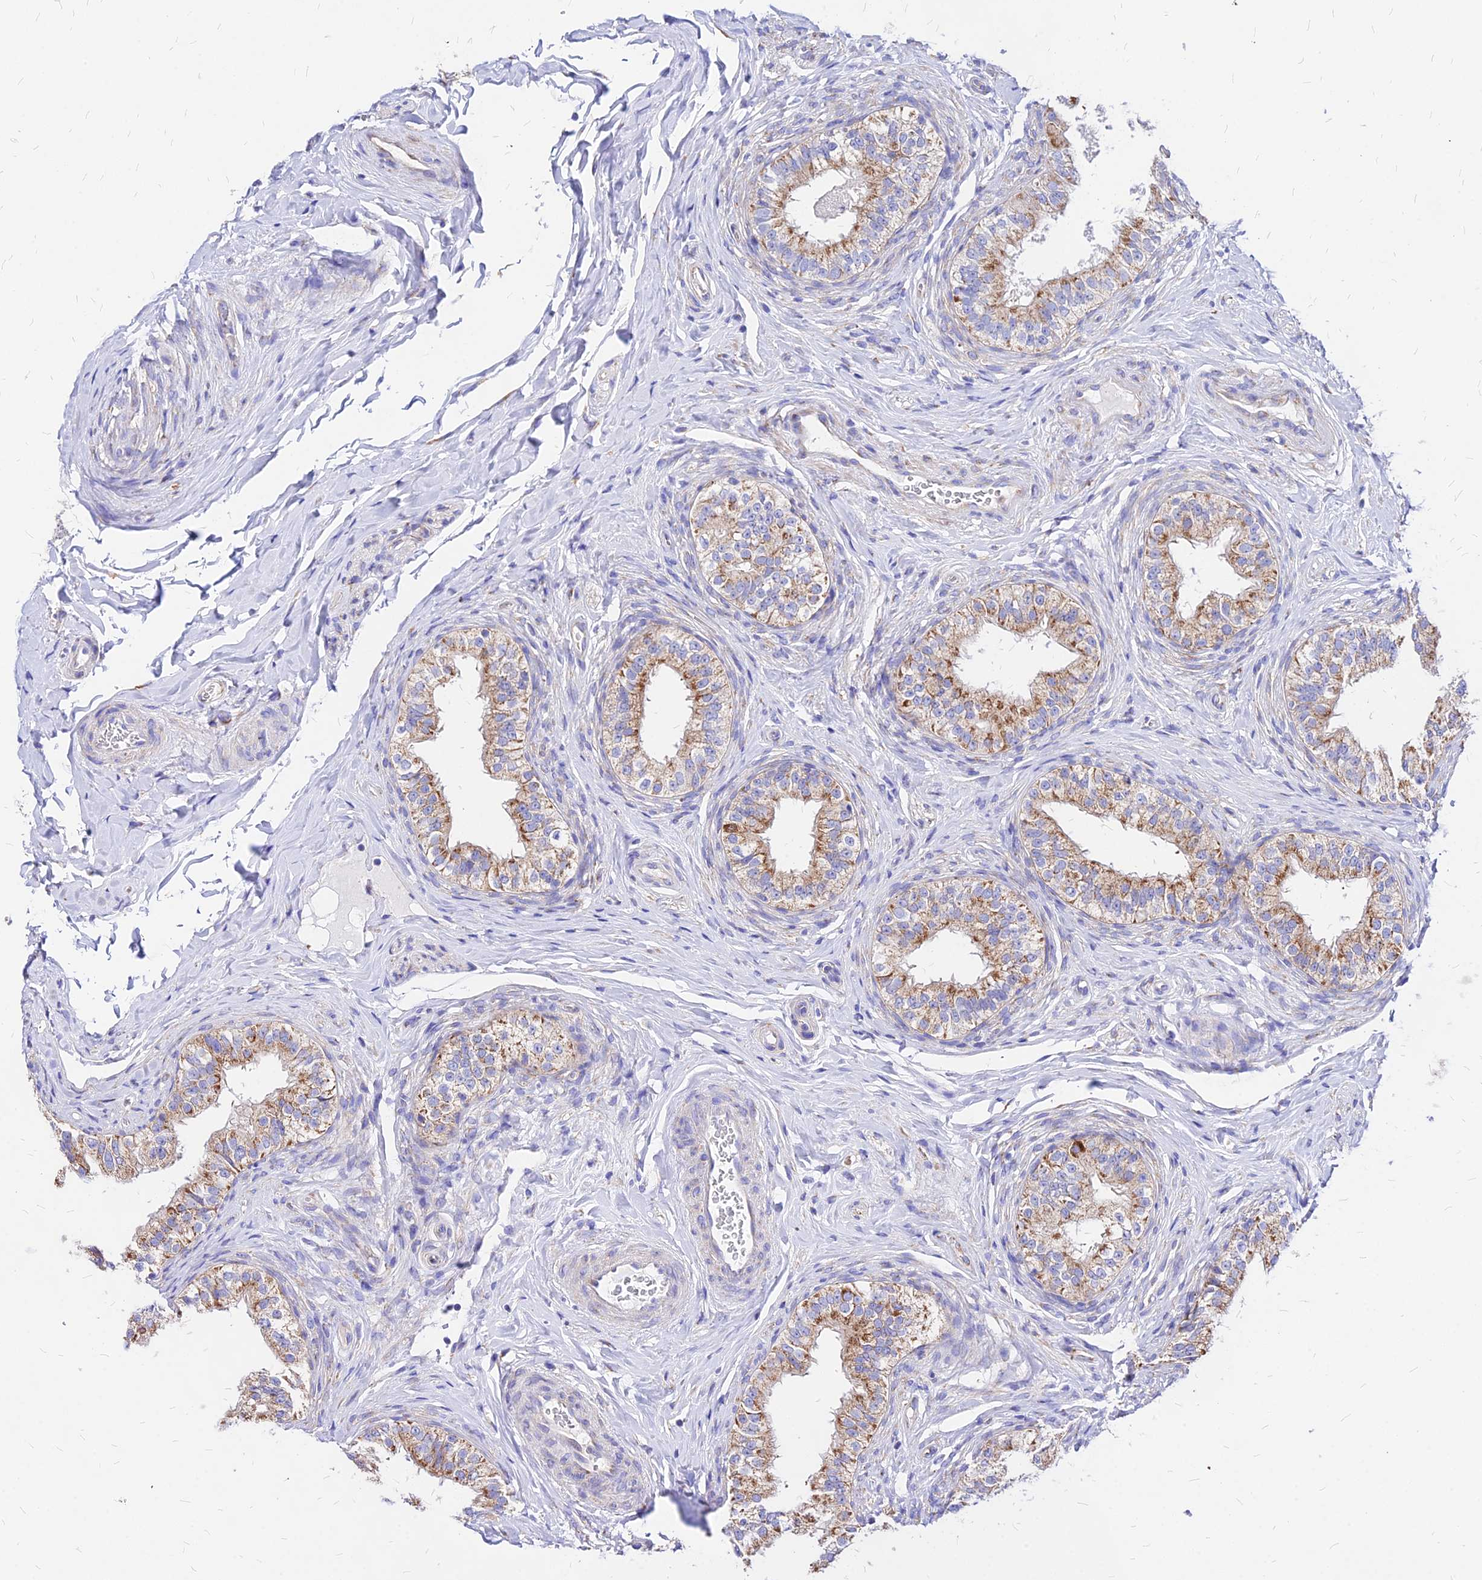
{"staining": {"intensity": "moderate", "quantity": "25%-75%", "location": "cytoplasmic/membranous"}, "tissue": "epididymis", "cell_type": "Glandular cells", "image_type": "normal", "snomed": [{"axis": "morphology", "description": "Normal tissue, NOS"}, {"axis": "topography", "description": "Epididymis"}], "caption": "This photomicrograph displays unremarkable epididymis stained with immunohistochemistry (IHC) to label a protein in brown. The cytoplasmic/membranous of glandular cells show moderate positivity for the protein. Nuclei are counter-stained blue.", "gene": "MRPL3", "patient": {"sex": "male", "age": 49}}